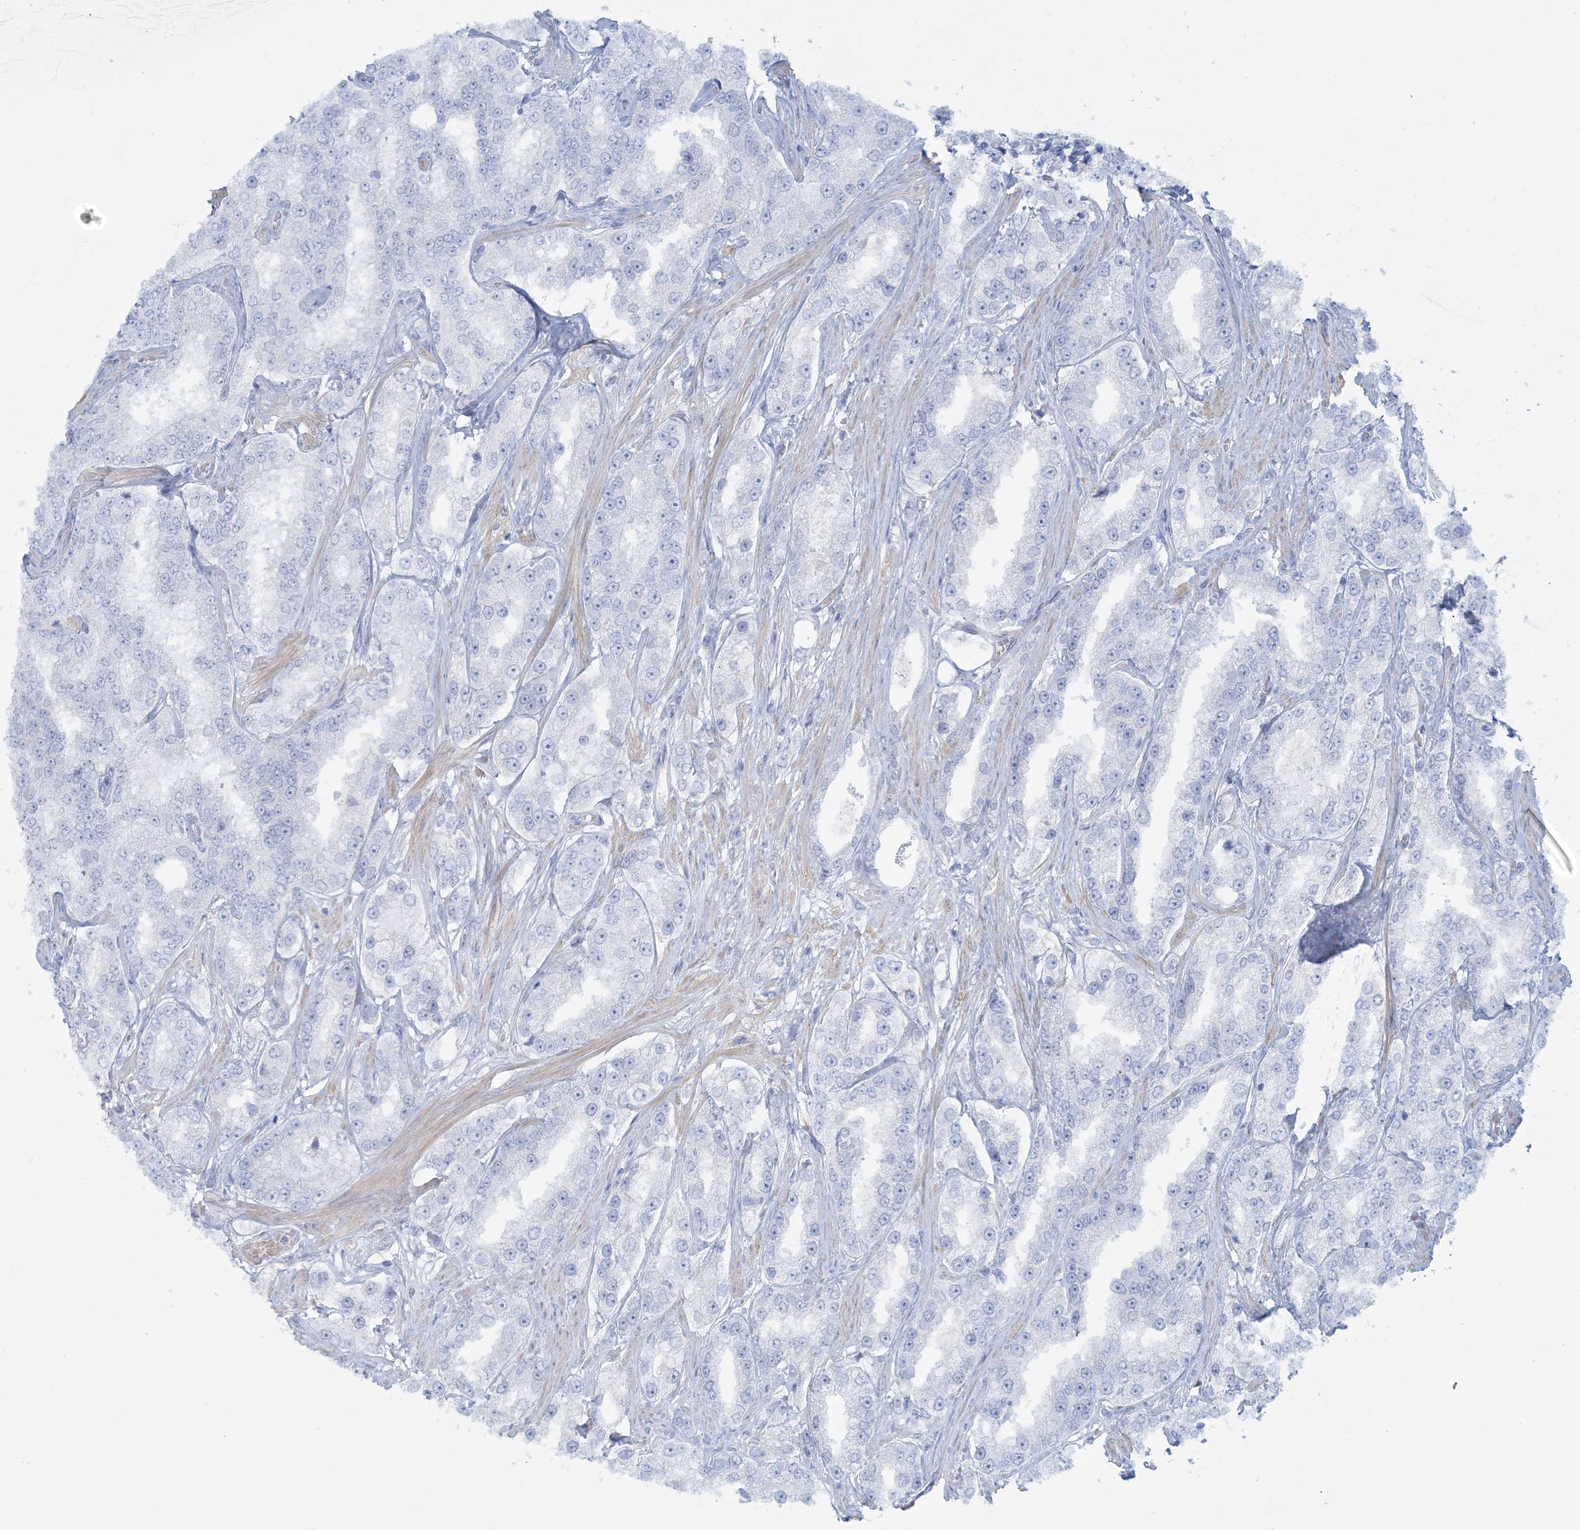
{"staining": {"intensity": "negative", "quantity": "none", "location": "none"}, "tissue": "prostate cancer", "cell_type": "Tumor cells", "image_type": "cancer", "snomed": [{"axis": "morphology", "description": "Normal tissue, NOS"}, {"axis": "morphology", "description": "Adenocarcinoma, High grade"}, {"axis": "topography", "description": "Prostate"}], "caption": "This is a histopathology image of IHC staining of adenocarcinoma (high-grade) (prostate), which shows no expression in tumor cells.", "gene": "AGXT", "patient": {"sex": "male", "age": 83}}